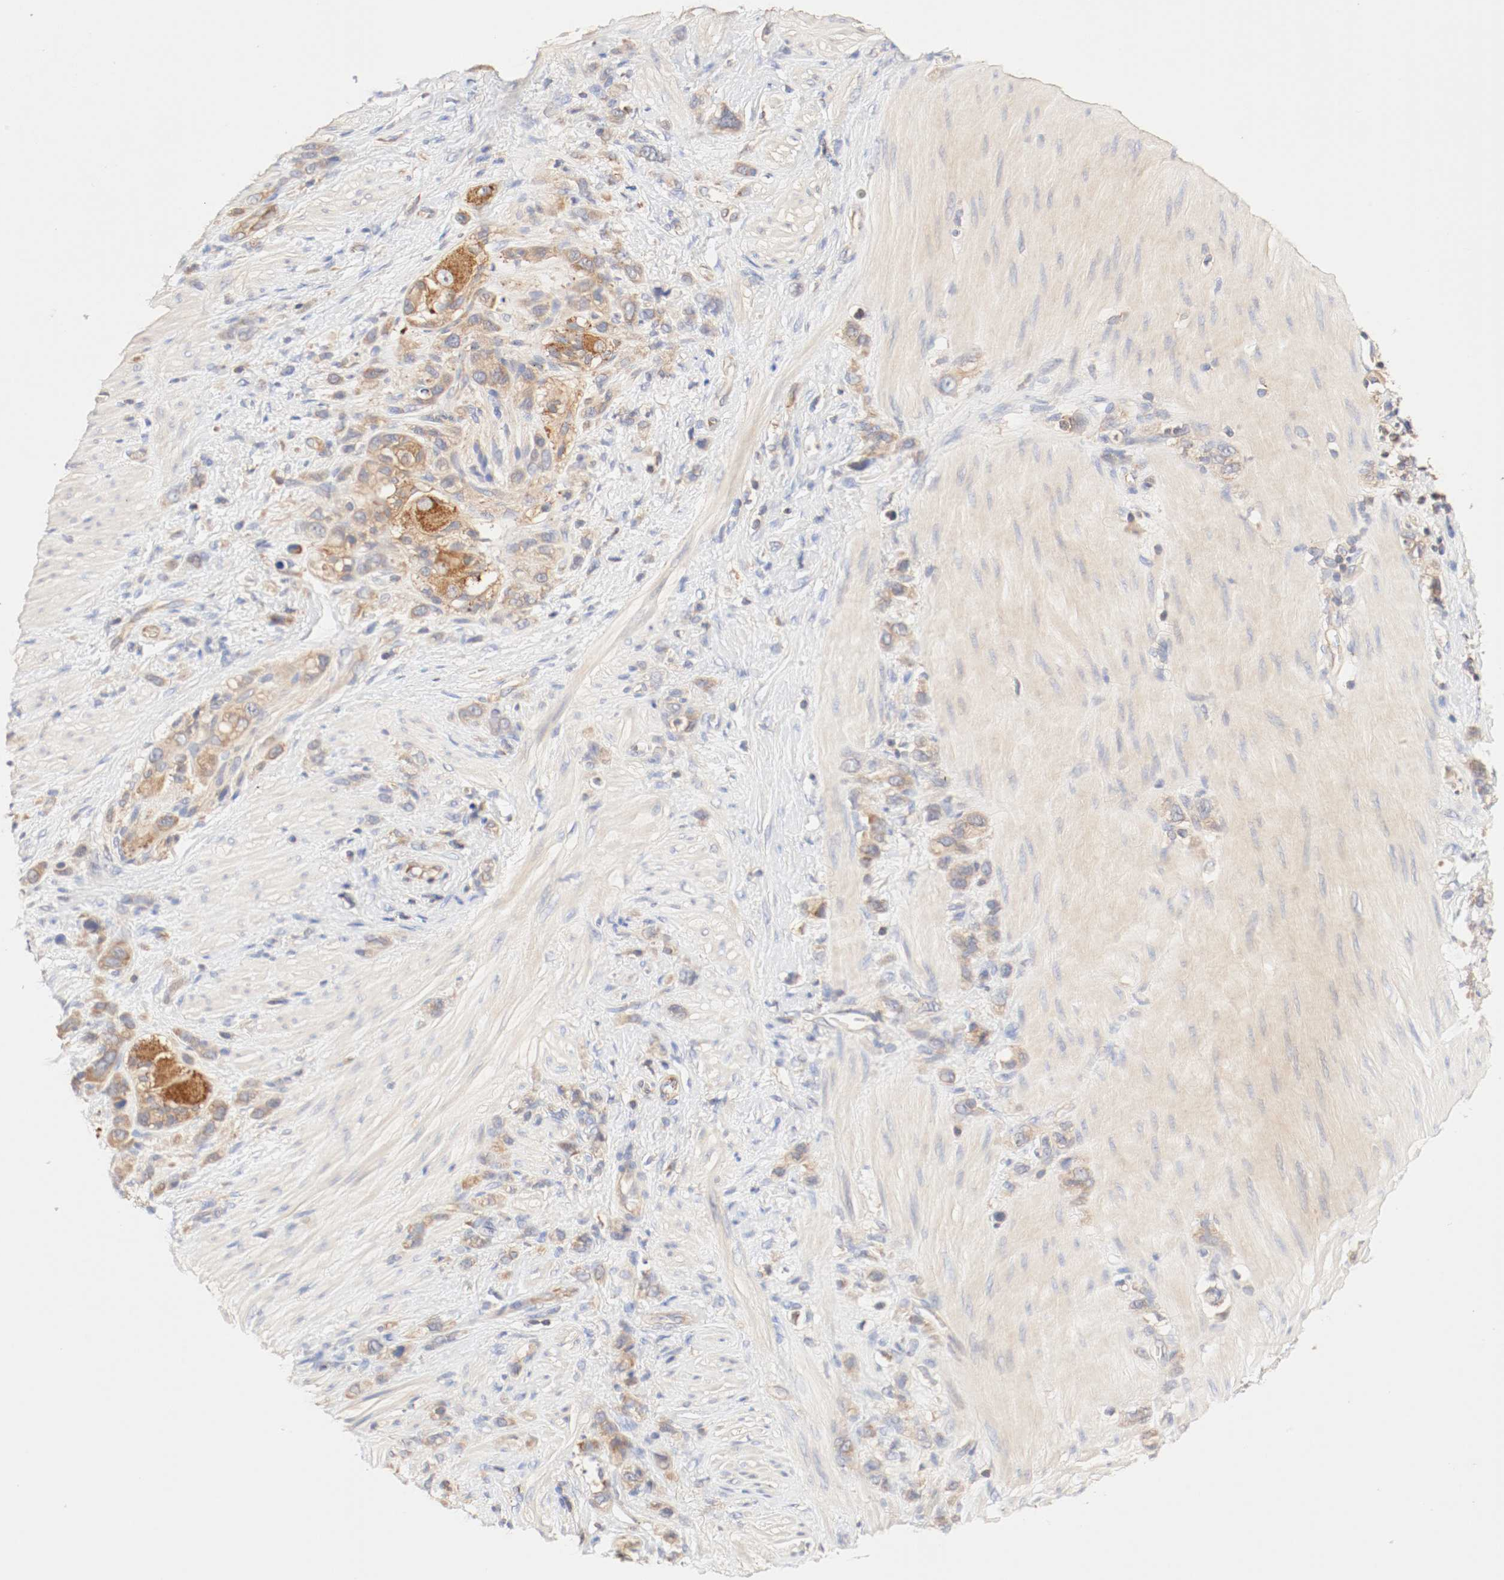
{"staining": {"intensity": "moderate", "quantity": ">75%", "location": "cytoplasmic/membranous"}, "tissue": "stomach cancer", "cell_type": "Tumor cells", "image_type": "cancer", "snomed": [{"axis": "morphology", "description": "Normal tissue, NOS"}, {"axis": "morphology", "description": "Adenocarcinoma, NOS"}, {"axis": "morphology", "description": "Adenocarcinoma, High grade"}, {"axis": "topography", "description": "Stomach, upper"}, {"axis": "topography", "description": "Stomach"}], "caption": "Tumor cells reveal medium levels of moderate cytoplasmic/membranous positivity in about >75% of cells in adenocarcinoma (stomach). The protein of interest is stained brown, and the nuclei are stained in blue (DAB (3,3'-diaminobenzidine) IHC with brightfield microscopy, high magnification).", "gene": "GIT1", "patient": {"sex": "female", "age": 65}}